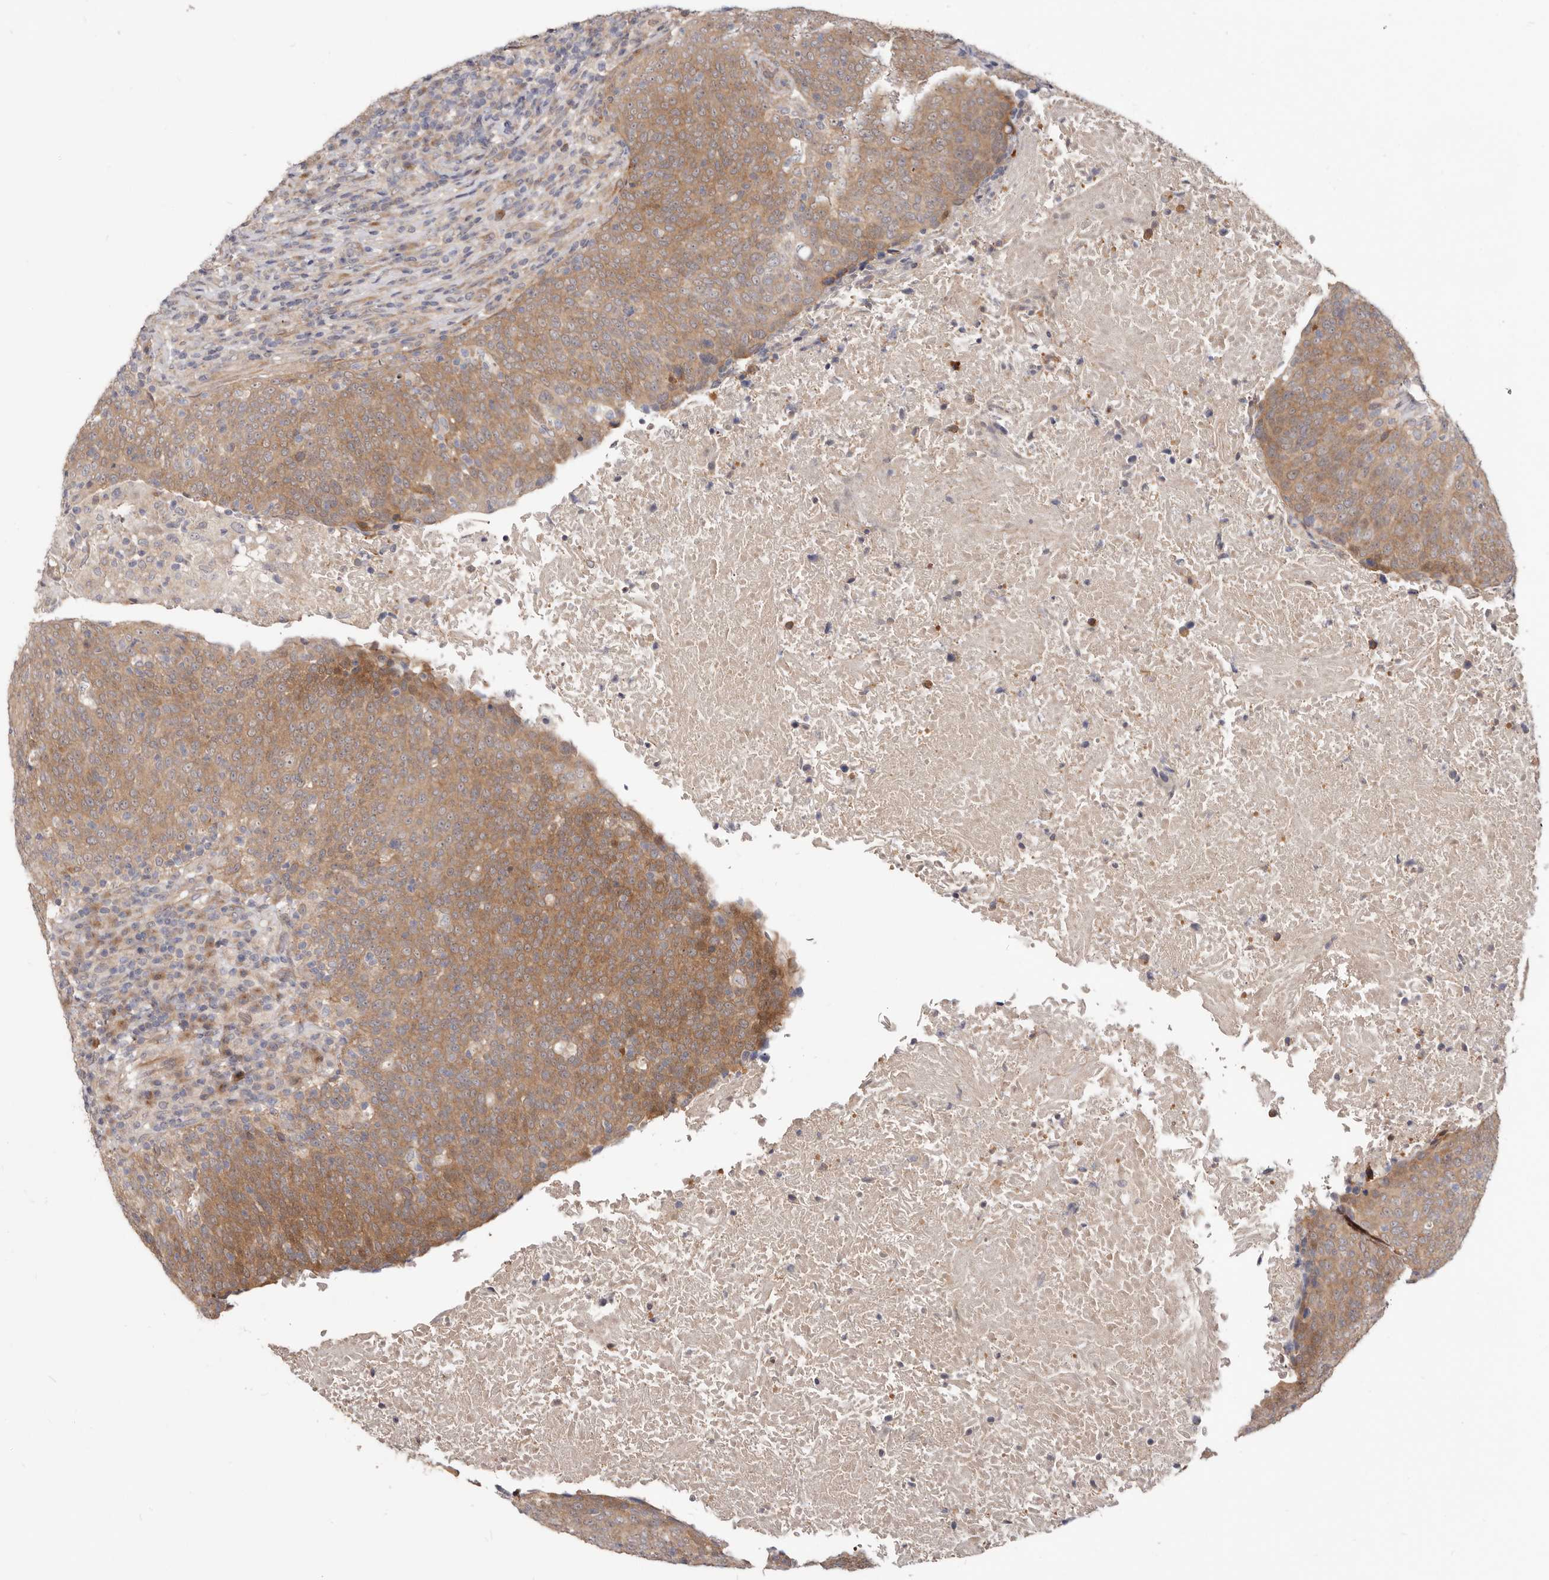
{"staining": {"intensity": "moderate", "quantity": ">75%", "location": "cytoplasmic/membranous"}, "tissue": "head and neck cancer", "cell_type": "Tumor cells", "image_type": "cancer", "snomed": [{"axis": "morphology", "description": "Squamous cell carcinoma, NOS"}, {"axis": "morphology", "description": "Squamous cell carcinoma, metastatic, NOS"}, {"axis": "topography", "description": "Lymph node"}, {"axis": "topography", "description": "Head-Neck"}], "caption": "Immunohistochemistry staining of head and neck metastatic squamous cell carcinoma, which shows medium levels of moderate cytoplasmic/membranous expression in approximately >75% of tumor cells indicating moderate cytoplasmic/membranous protein positivity. The staining was performed using DAB (brown) for protein detection and nuclei were counterstained in hematoxylin (blue).", "gene": "GPATCH4", "patient": {"sex": "male", "age": 62}}